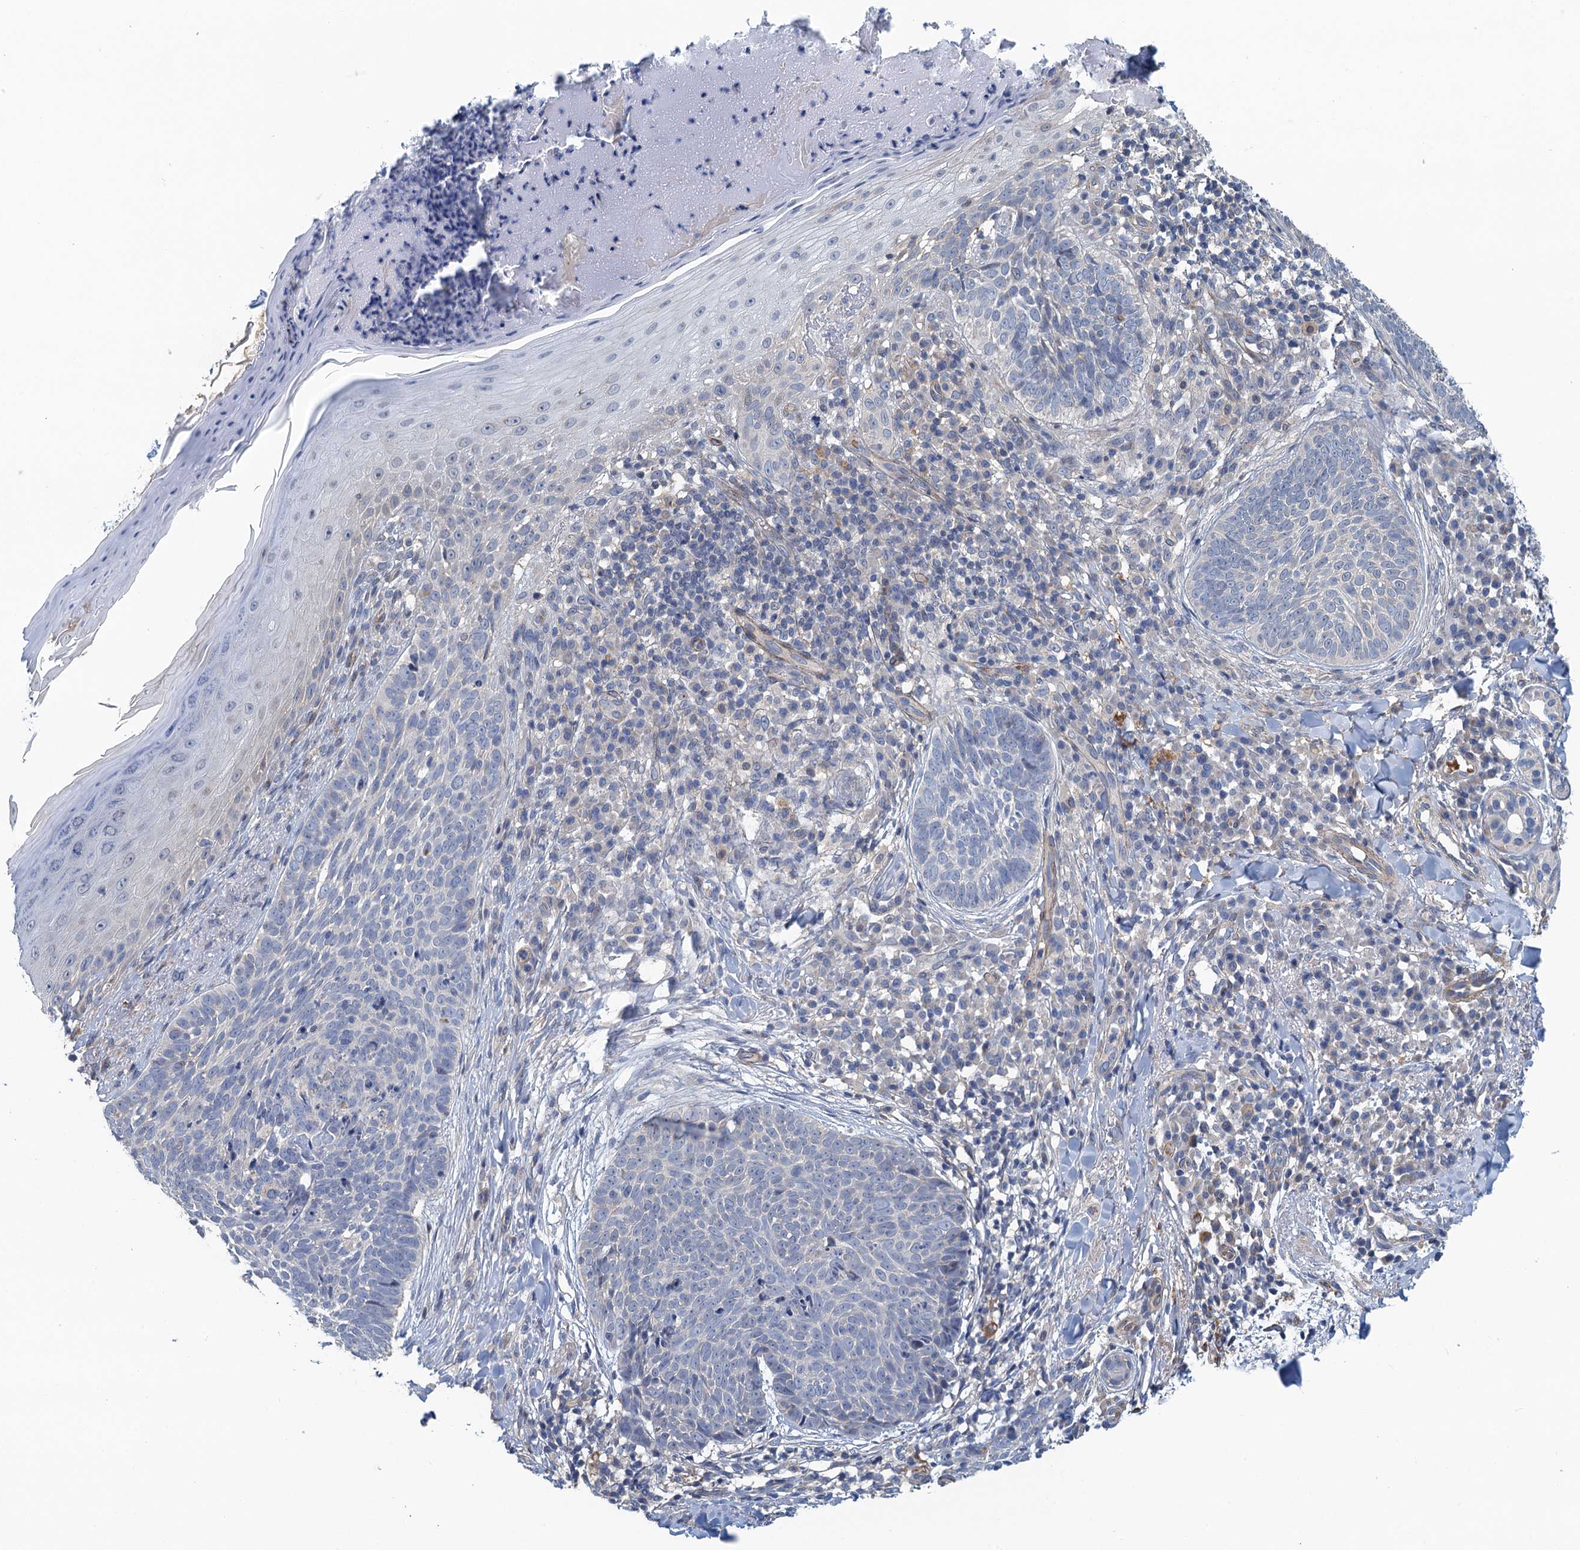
{"staining": {"intensity": "negative", "quantity": "none", "location": "none"}, "tissue": "skin cancer", "cell_type": "Tumor cells", "image_type": "cancer", "snomed": [{"axis": "morphology", "description": "Basal cell carcinoma"}, {"axis": "topography", "description": "Skin"}], "caption": "Tumor cells show no significant protein expression in basal cell carcinoma (skin). (DAB immunohistochemistry with hematoxylin counter stain).", "gene": "RSAD2", "patient": {"sex": "female", "age": 61}}